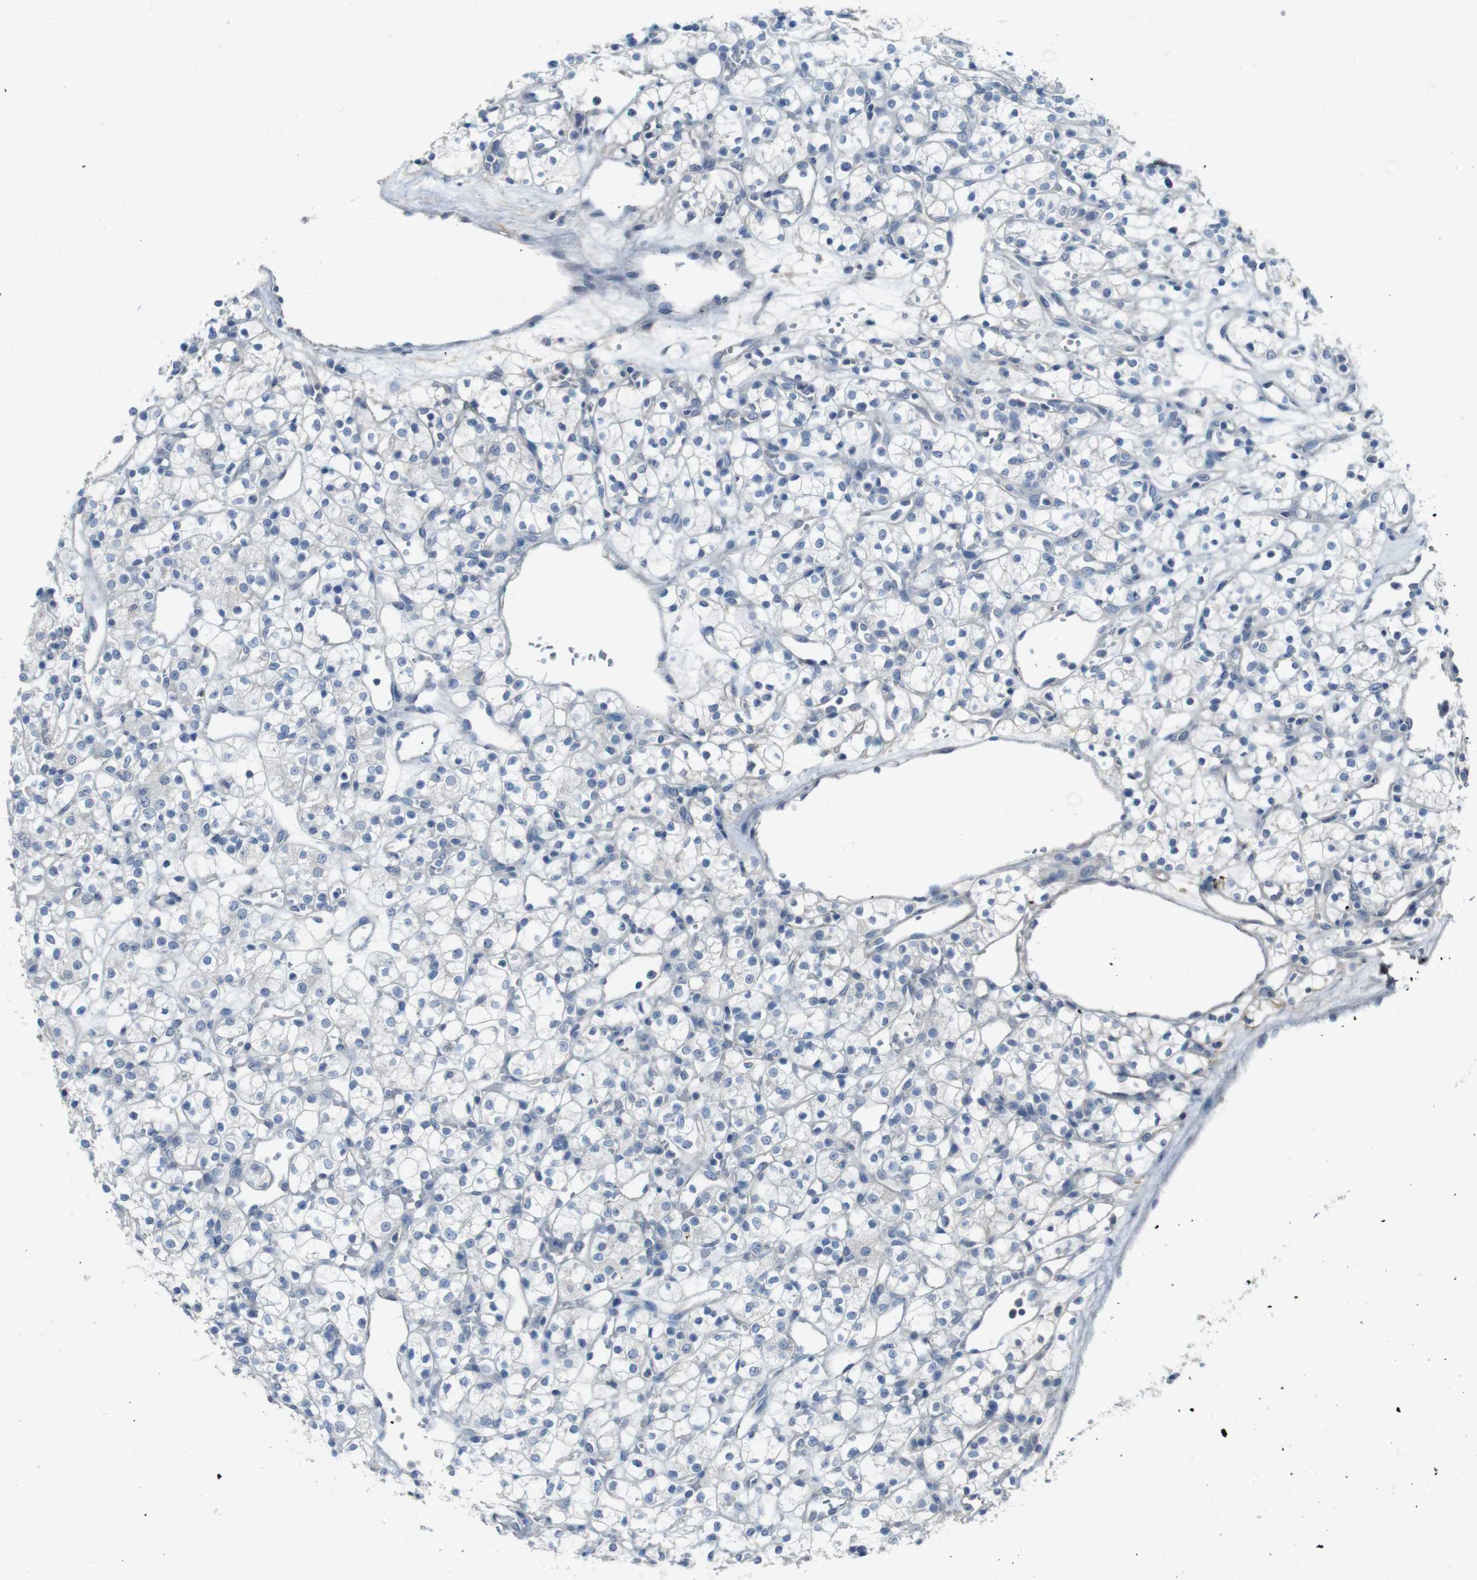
{"staining": {"intensity": "negative", "quantity": "none", "location": "none"}, "tissue": "renal cancer", "cell_type": "Tumor cells", "image_type": "cancer", "snomed": [{"axis": "morphology", "description": "Adenocarcinoma, NOS"}, {"axis": "topography", "description": "Kidney"}], "caption": "Immunohistochemical staining of adenocarcinoma (renal) demonstrates no significant expression in tumor cells.", "gene": "ENTPD7", "patient": {"sex": "female", "age": 60}}